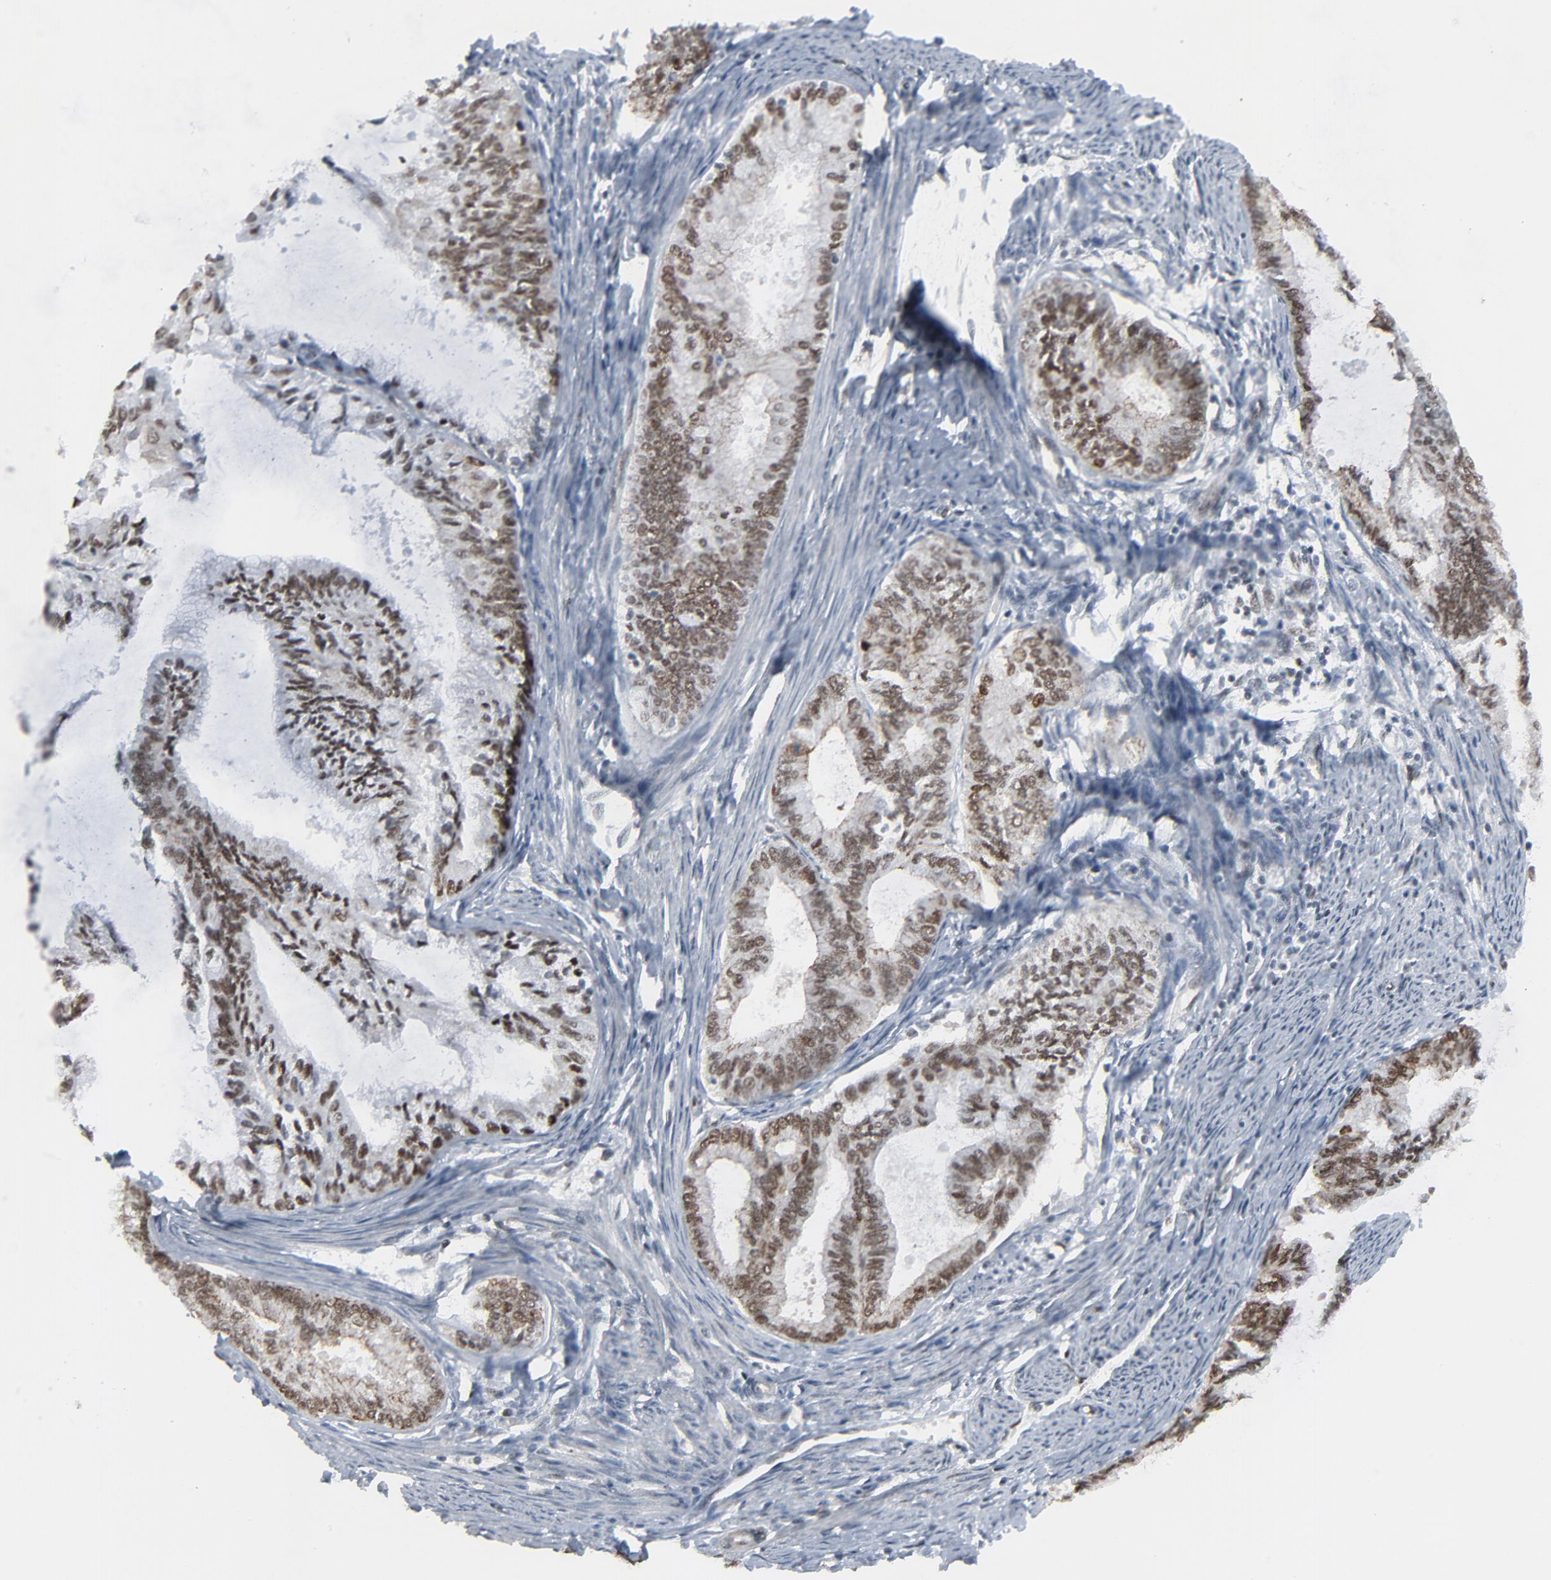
{"staining": {"intensity": "moderate", "quantity": ">75%", "location": "nuclear"}, "tissue": "endometrial cancer", "cell_type": "Tumor cells", "image_type": "cancer", "snomed": [{"axis": "morphology", "description": "Adenocarcinoma, NOS"}, {"axis": "topography", "description": "Endometrium"}], "caption": "Immunohistochemistry histopathology image of neoplastic tissue: endometrial cancer (adenocarcinoma) stained using IHC shows medium levels of moderate protein expression localized specifically in the nuclear of tumor cells, appearing as a nuclear brown color.", "gene": "FBXO28", "patient": {"sex": "female", "age": 86}}